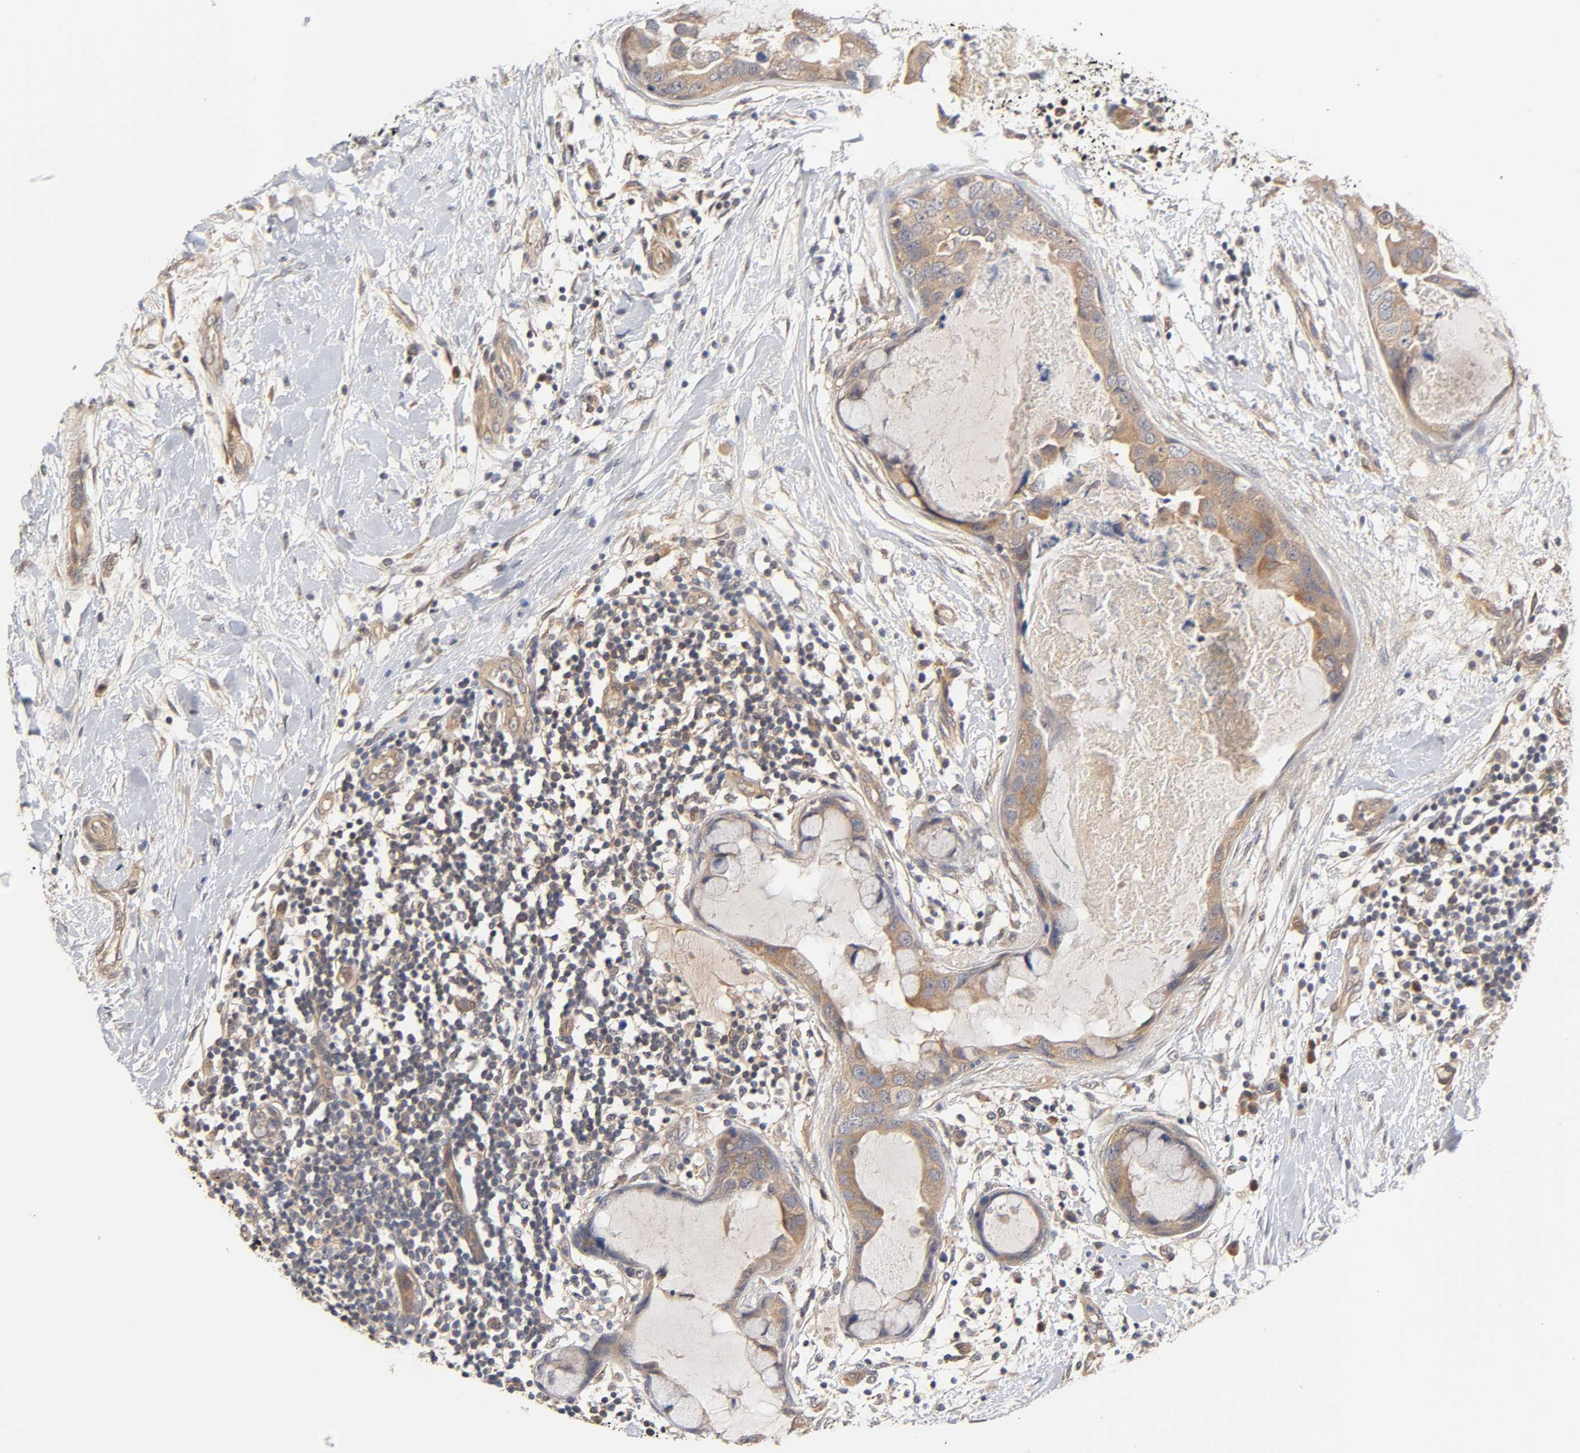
{"staining": {"intensity": "moderate", "quantity": ">75%", "location": "cytoplasmic/membranous"}, "tissue": "breast cancer", "cell_type": "Tumor cells", "image_type": "cancer", "snomed": [{"axis": "morphology", "description": "Duct carcinoma"}, {"axis": "topography", "description": "Breast"}], "caption": "Breast infiltrating ductal carcinoma stained for a protein reveals moderate cytoplasmic/membranous positivity in tumor cells. (IHC, brightfield microscopy, high magnification).", "gene": "PDE5A", "patient": {"sex": "female", "age": 40}}